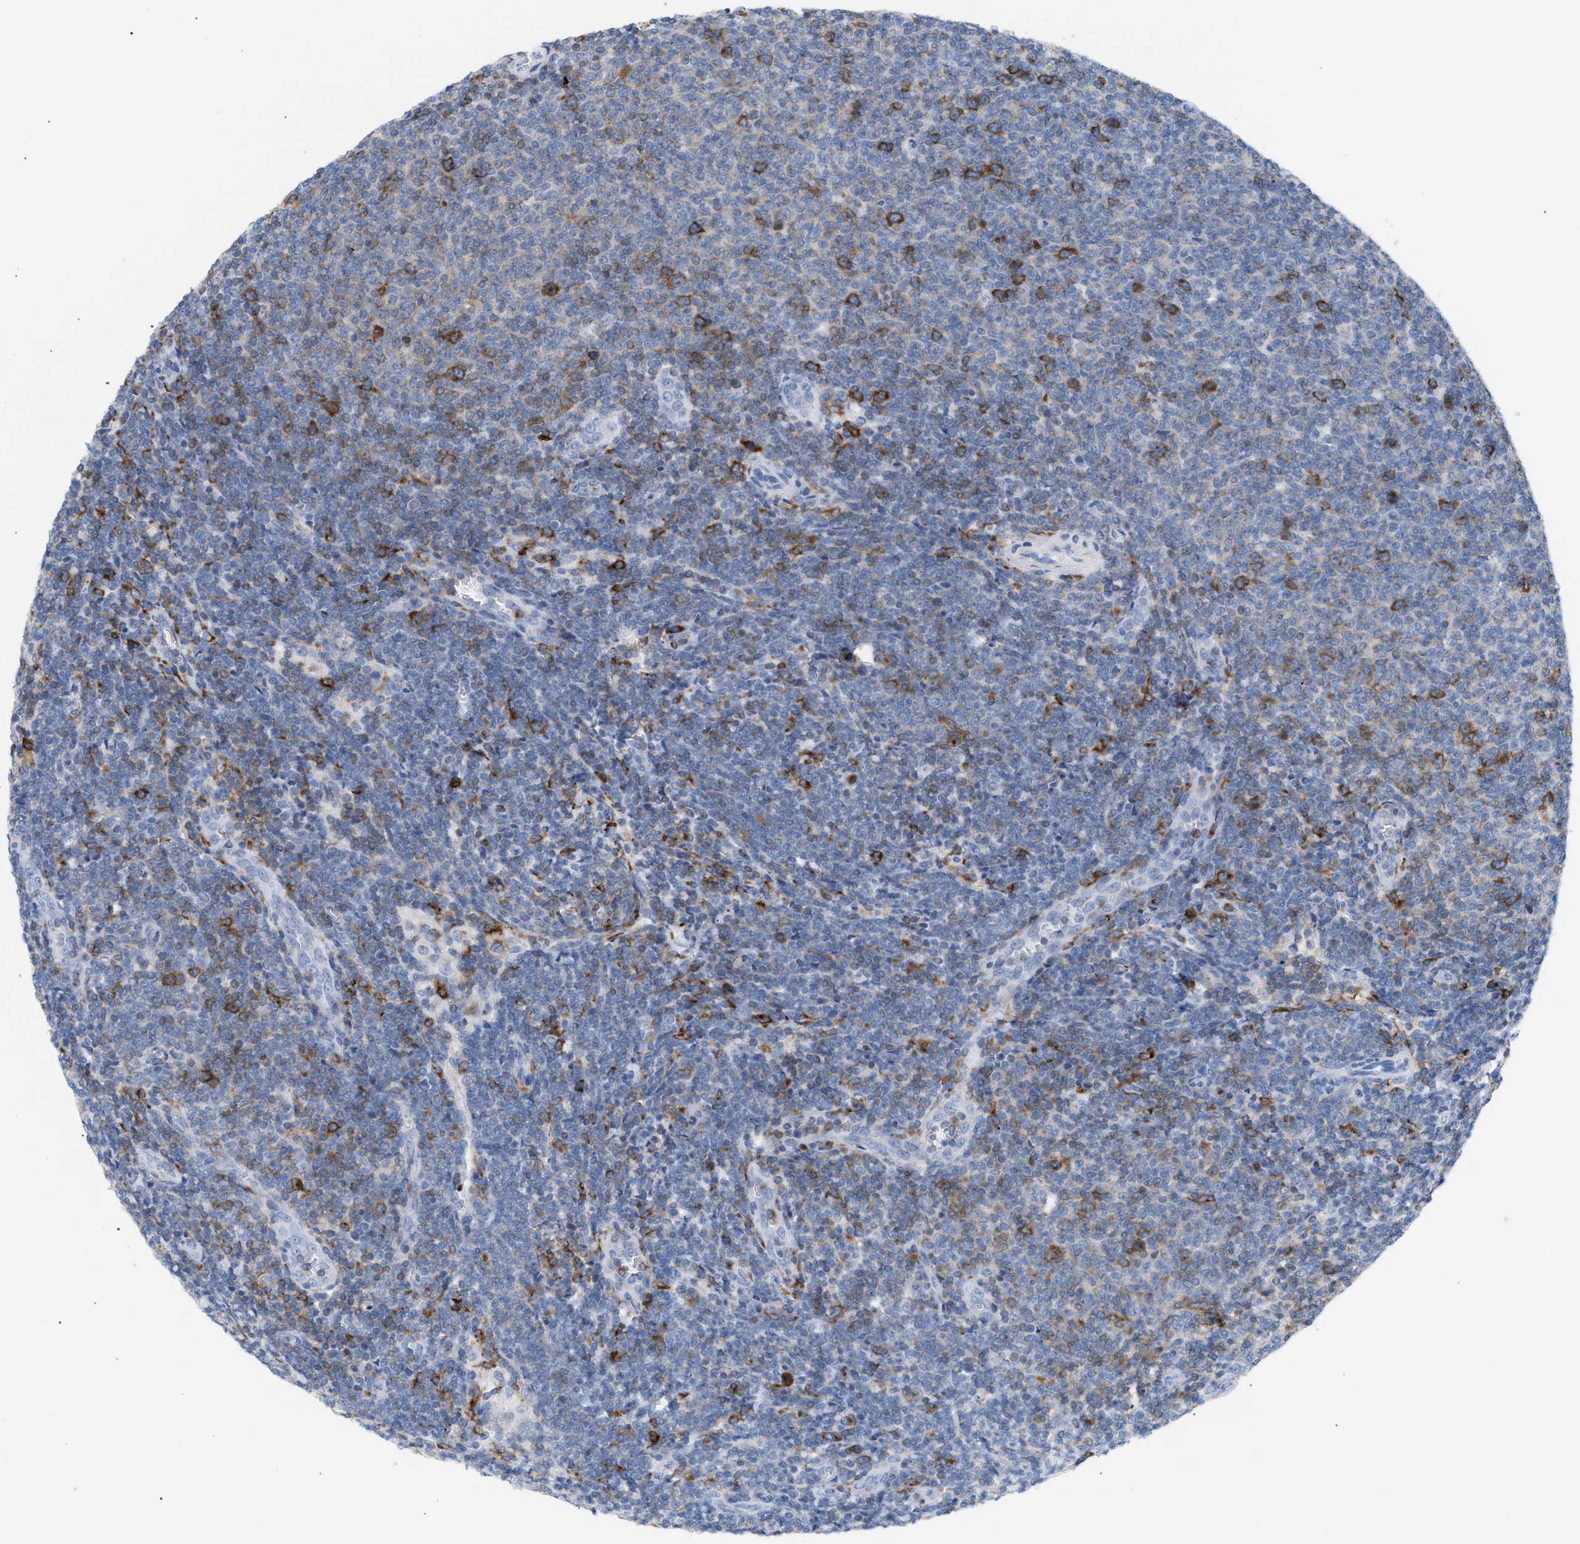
{"staining": {"intensity": "moderate", "quantity": "<25%", "location": "cytoplasmic/membranous"}, "tissue": "lymphoma", "cell_type": "Tumor cells", "image_type": "cancer", "snomed": [{"axis": "morphology", "description": "Malignant lymphoma, non-Hodgkin's type, Low grade"}, {"axis": "topography", "description": "Lymph node"}], "caption": "Malignant lymphoma, non-Hodgkin's type (low-grade) stained with DAB immunohistochemistry (IHC) shows low levels of moderate cytoplasmic/membranous positivity in approximately <25% of tumor cells.", "gene": "TACC3", "patient": {"sex": "male", "age": 66}}